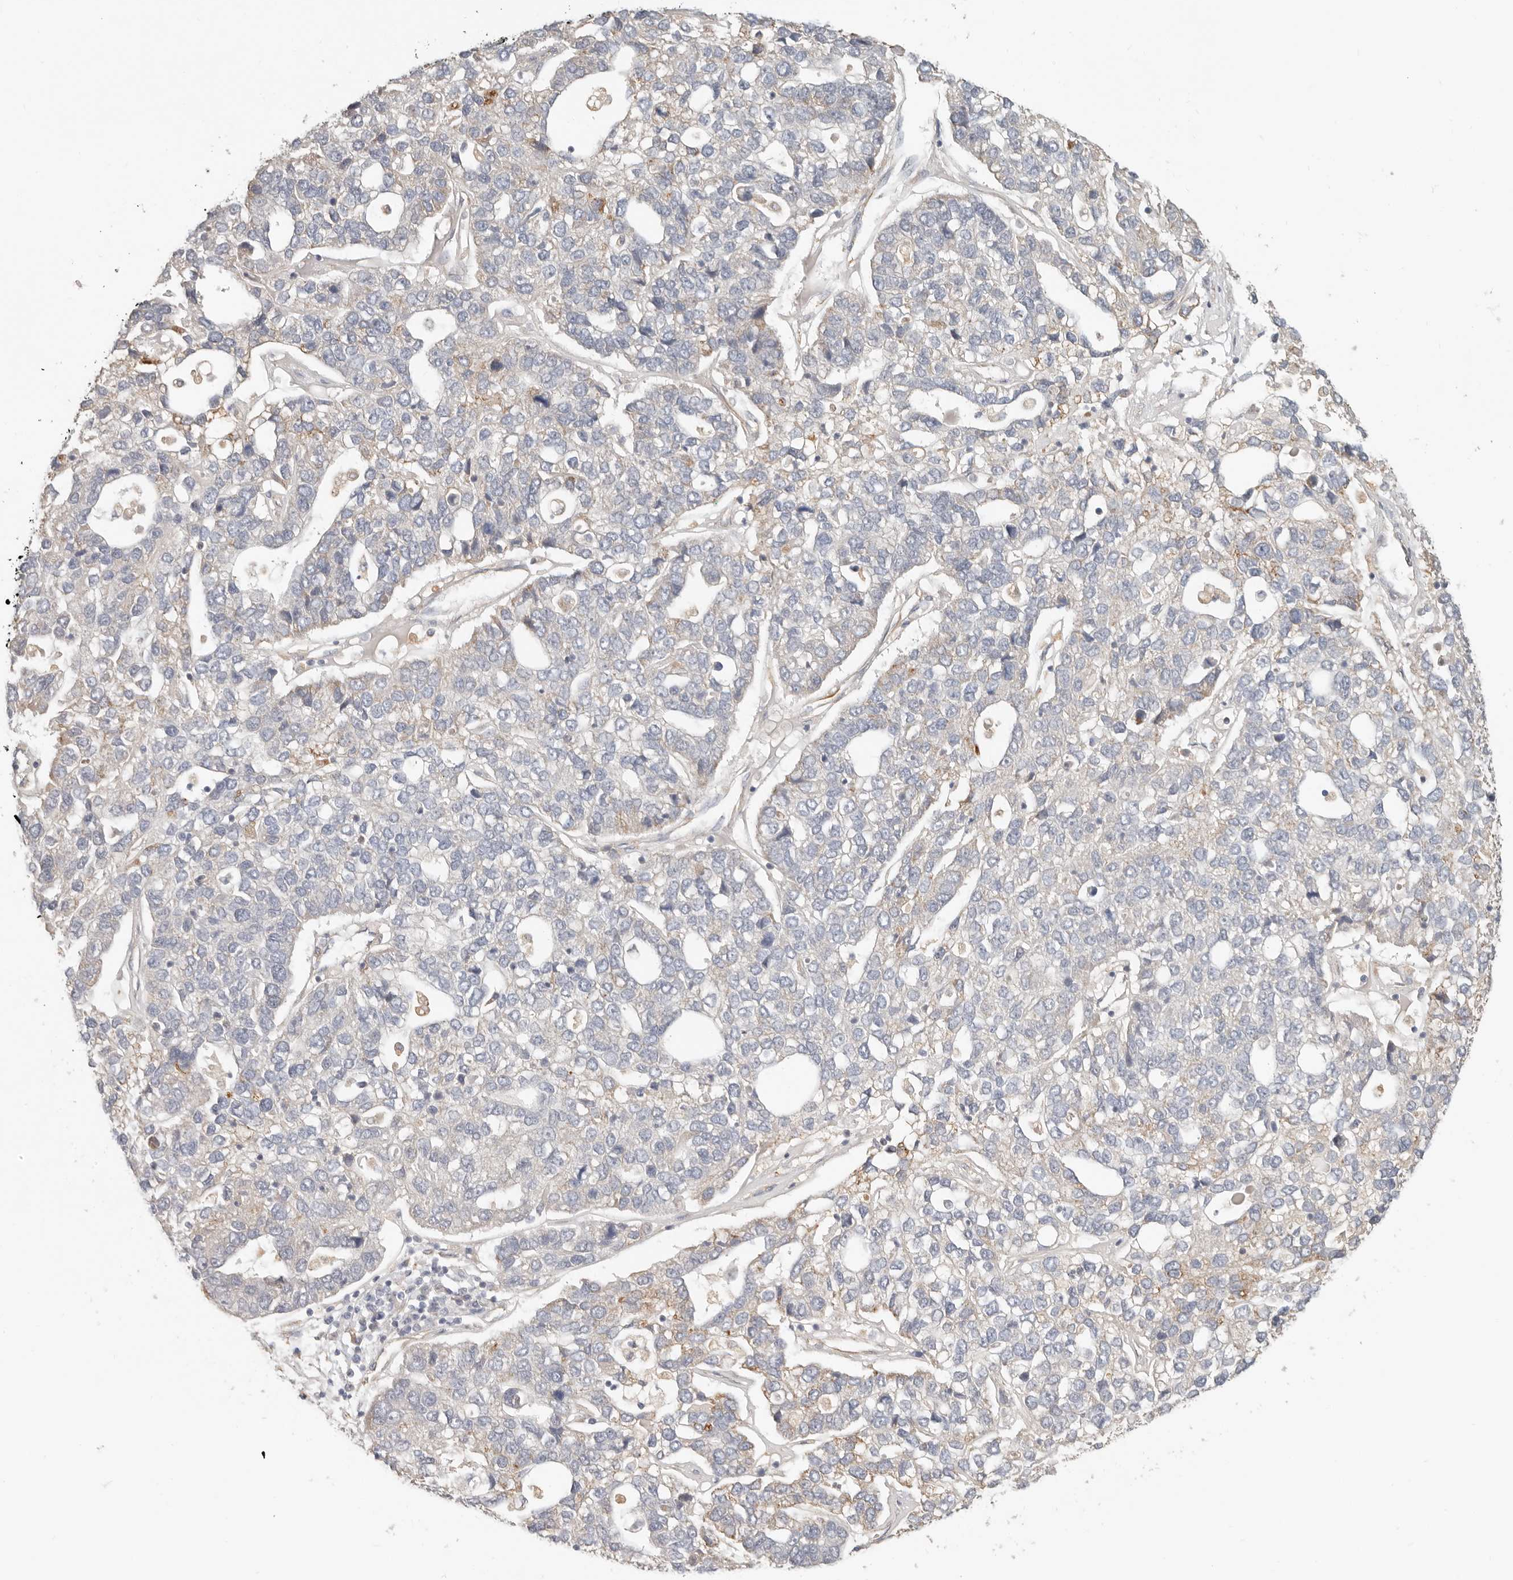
{"staining": {"intensity": "negative", "quantity": "none", "location": "none"}, "tissue": "pancreatic cancer", "cell_type": "Tumor cells", "image_type": "cancer", "snomed": [{"axis": "morphology", "description": "Adenocarcinoma, NOS"}, {"axis": "topography", "description": "Pancreas"}], "caption": "Tumor cells show no significant positivity in pancreatic cancer (adenocarcinoma). (Immunohistochemistry (ihc), brightfield microscopy, high magnification).", "gene": "SPRING1", "patient": {"sex": "female", "age": 61}}